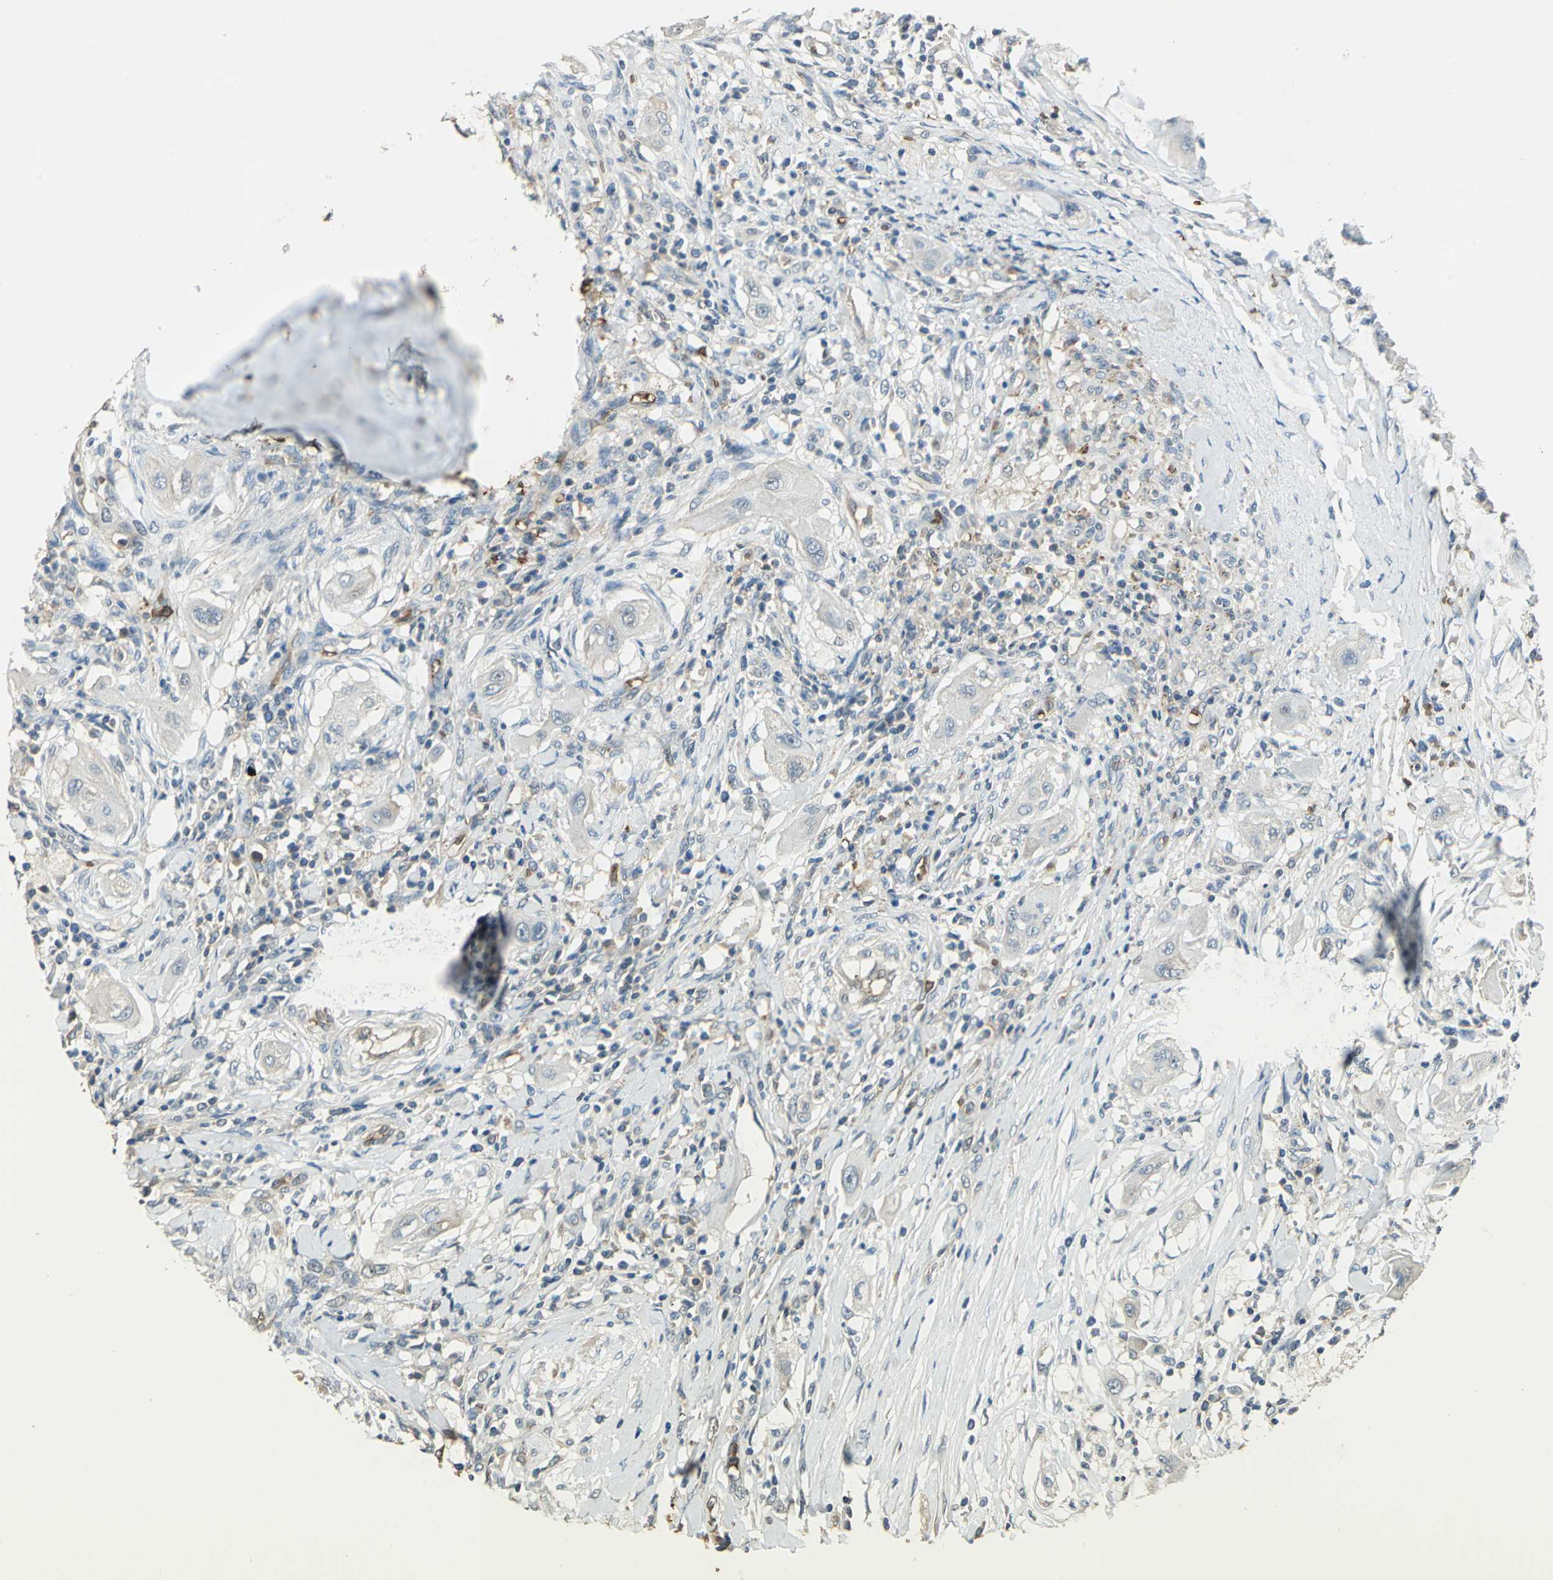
{"staining": {"intensity": "negative", "quantity": "none", "location": "none"}, "tissue": "lung cancer", "cell_type": "Tumor cells", "image_type": "cancer", "snomed": [{"axis": "morphology", "description": "Squamous cell carcinoma, NOS"}, {"axis": "topography", "description": "Lung"}], "caption": "IHC of lung squamous cell carcinoma exhibits no expression in tumor cells.", "gene": "DDAH1", "patient": {"sex": "female", "age": 47}}